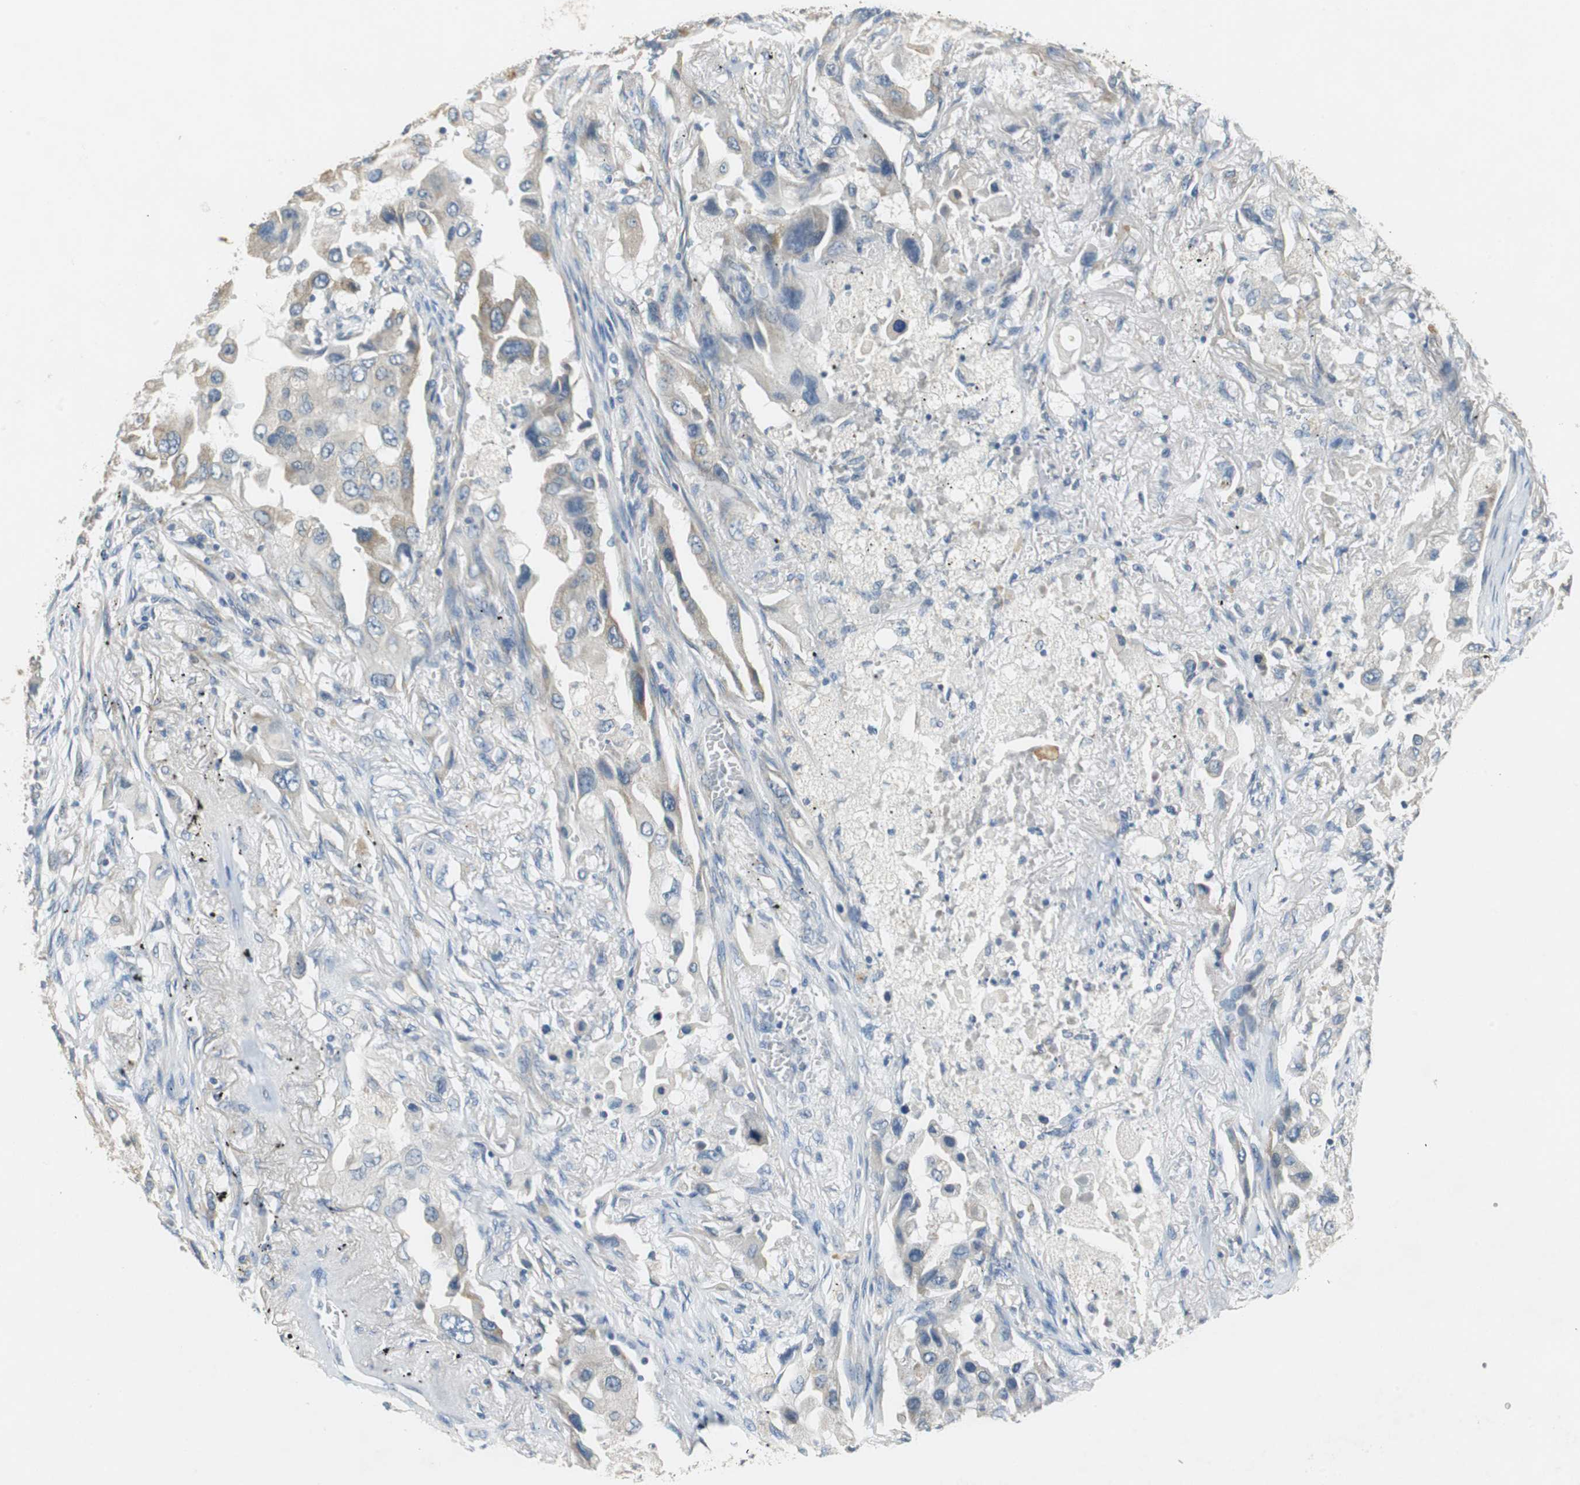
{"staining": {"intensity": "weak", "quantity": "25%-75%", "location": "cytoplasmic/membranous"}, "tissue": "lung cancer", "cell_type": "Tumor cells", "image_type": "cancer", "snomed": [{"axis": "morphology", "description": "Adenocarcinoma, NOS"}, {"axis": "topography", "description": "Lung"}], "caption": "Lung adenocarcinoma tissue reveals weak cytoplasmic/membranous staining in about 25%-75% of tumor cells The protein is shown in brown color, while the nuclei are stained blue.", "gene": "FADS2", "patient": {"sex": "female", "age": 65}}